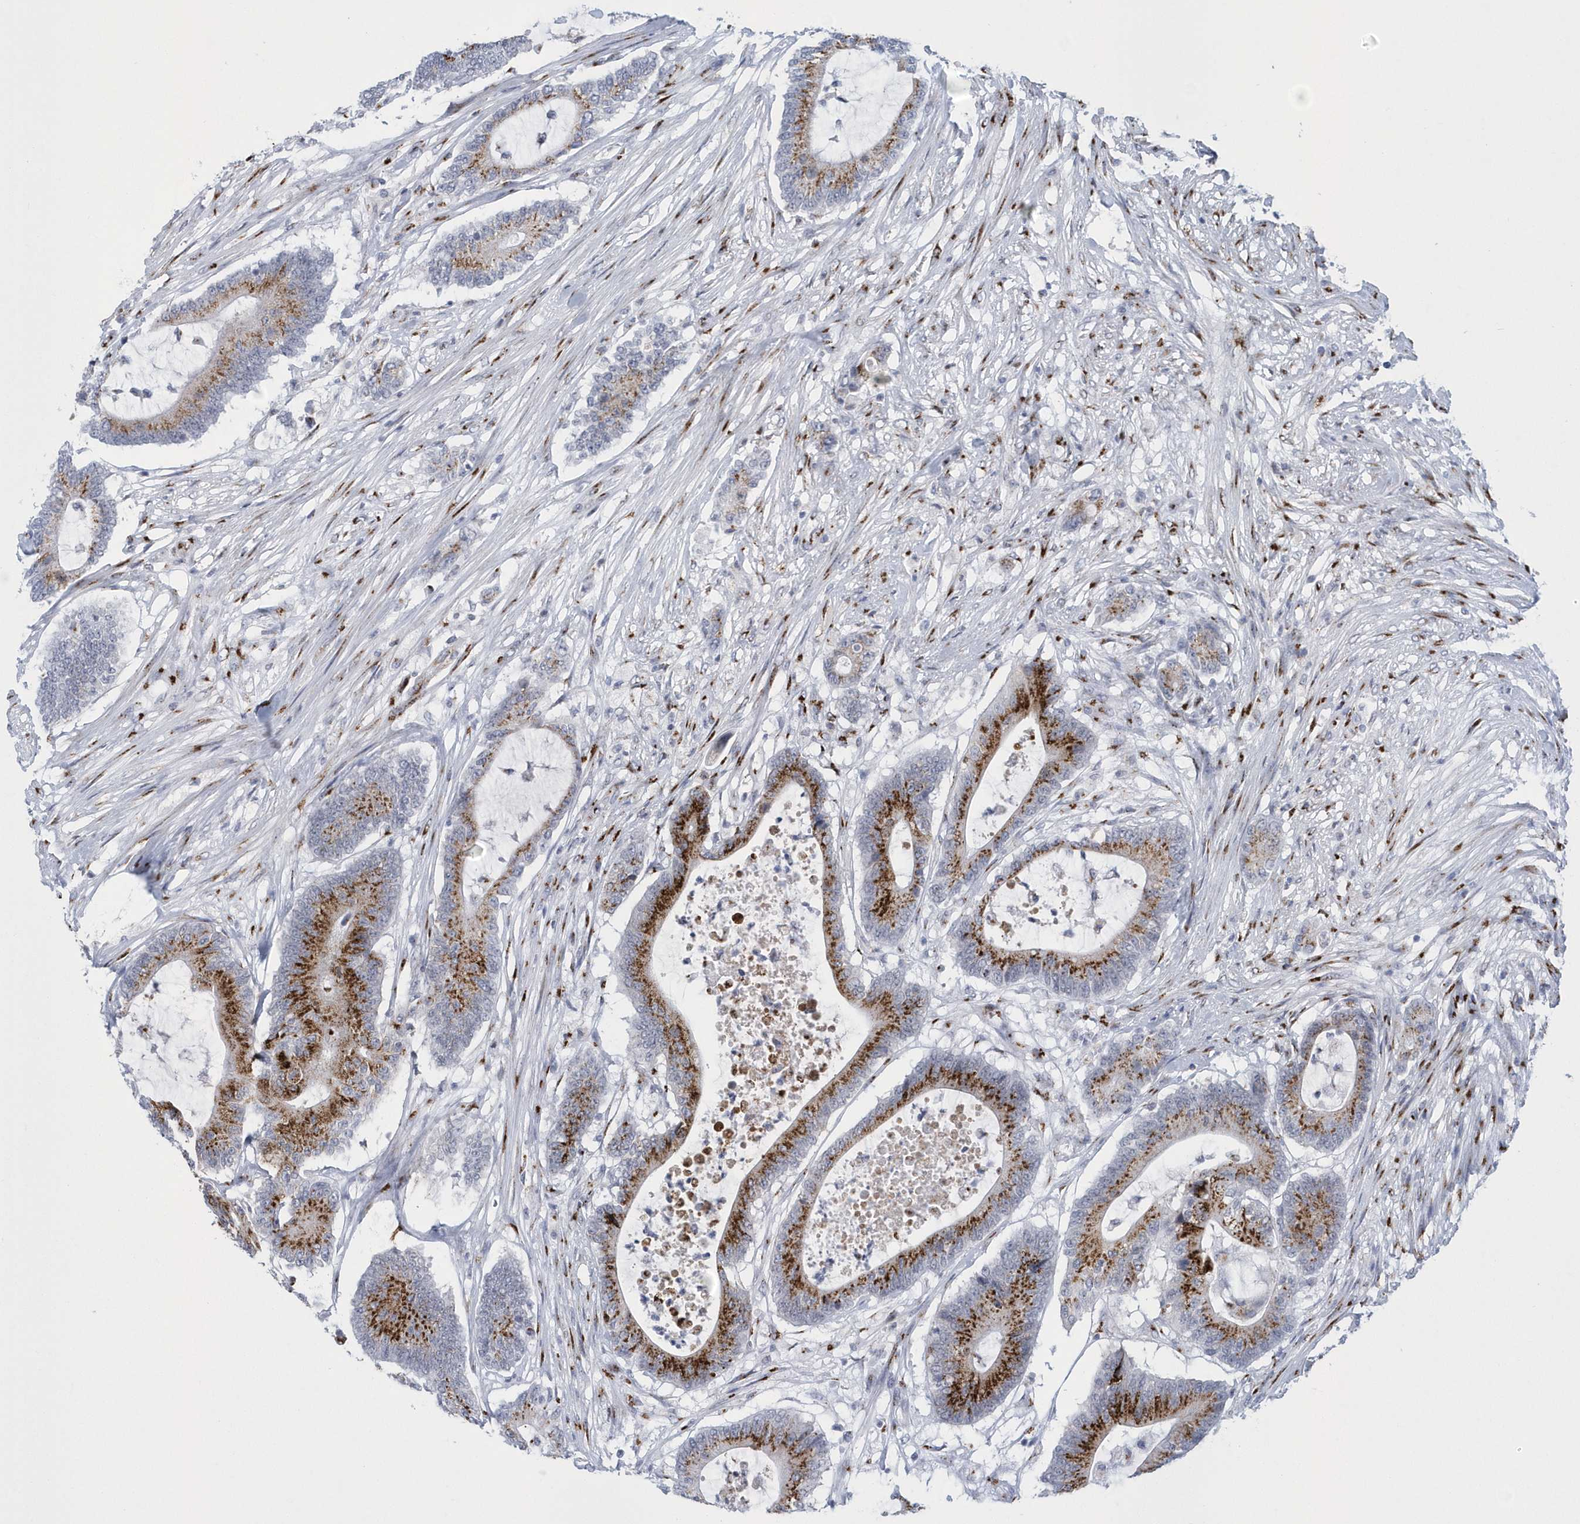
{"staining": {"intensity": "moderate", "quantity": ">75%", "location": "cytoplasmic/membranous"}, "tissue": "colorectal cancer", "cell_type": "Tumor cells", "image_type": "cancer", "snomed": [{"axis": "morphology", "description": "Adenocarcinoma, NOS"}, {"axis": "topography", "description": "Colon"}], "caption": "Brown immunohistochemical staining in human colorectal cancer reveals moderate cytoplasmic/membranous expression in approximately >75% of tumor cells.", "gene": "SLX9", "patient": {"sex": "female", "age": 84}}